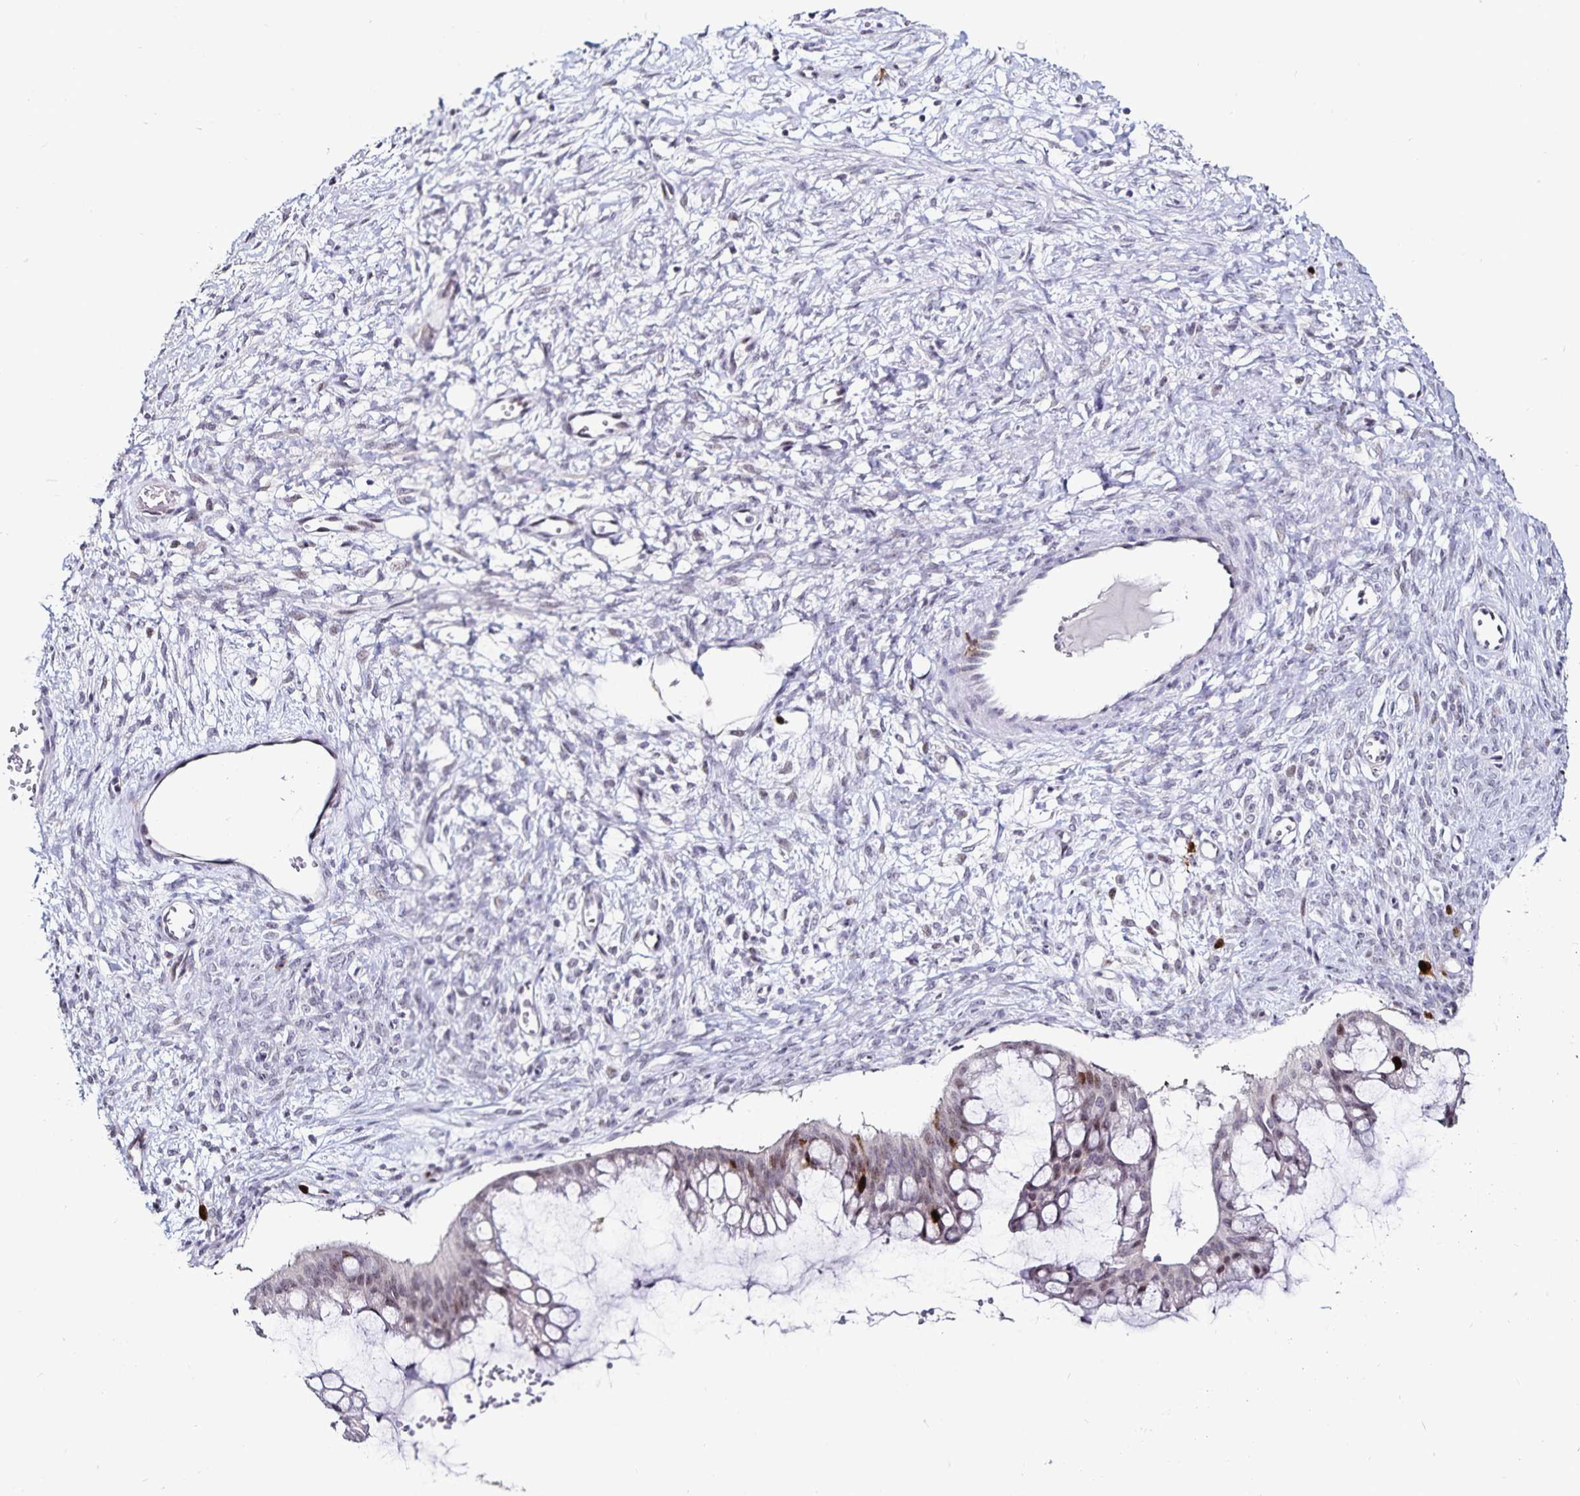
{"staining": {"intensity": "strong", "quantity": "<25%", "location": "nuclear"}, "tissue": "ovarian cancer", "cell_type": "Tumor cells", "image_type": "cancer", "snomed": [{"axis": "morphology", "description": "Cystadenocarcinoma, mucinous, NOS"}, {"axis": "topography", "description": "Ovary"}], "caption": "Immunohistochemistry micrograph of ovarian mucinous cystadenocarcinoma stained for a protein (brown), which displays medium levels of strong nuclear staining in about <25% of tumor cells.", "gene": "ANLN", "patient": {"sex": "female", "age": 73}}